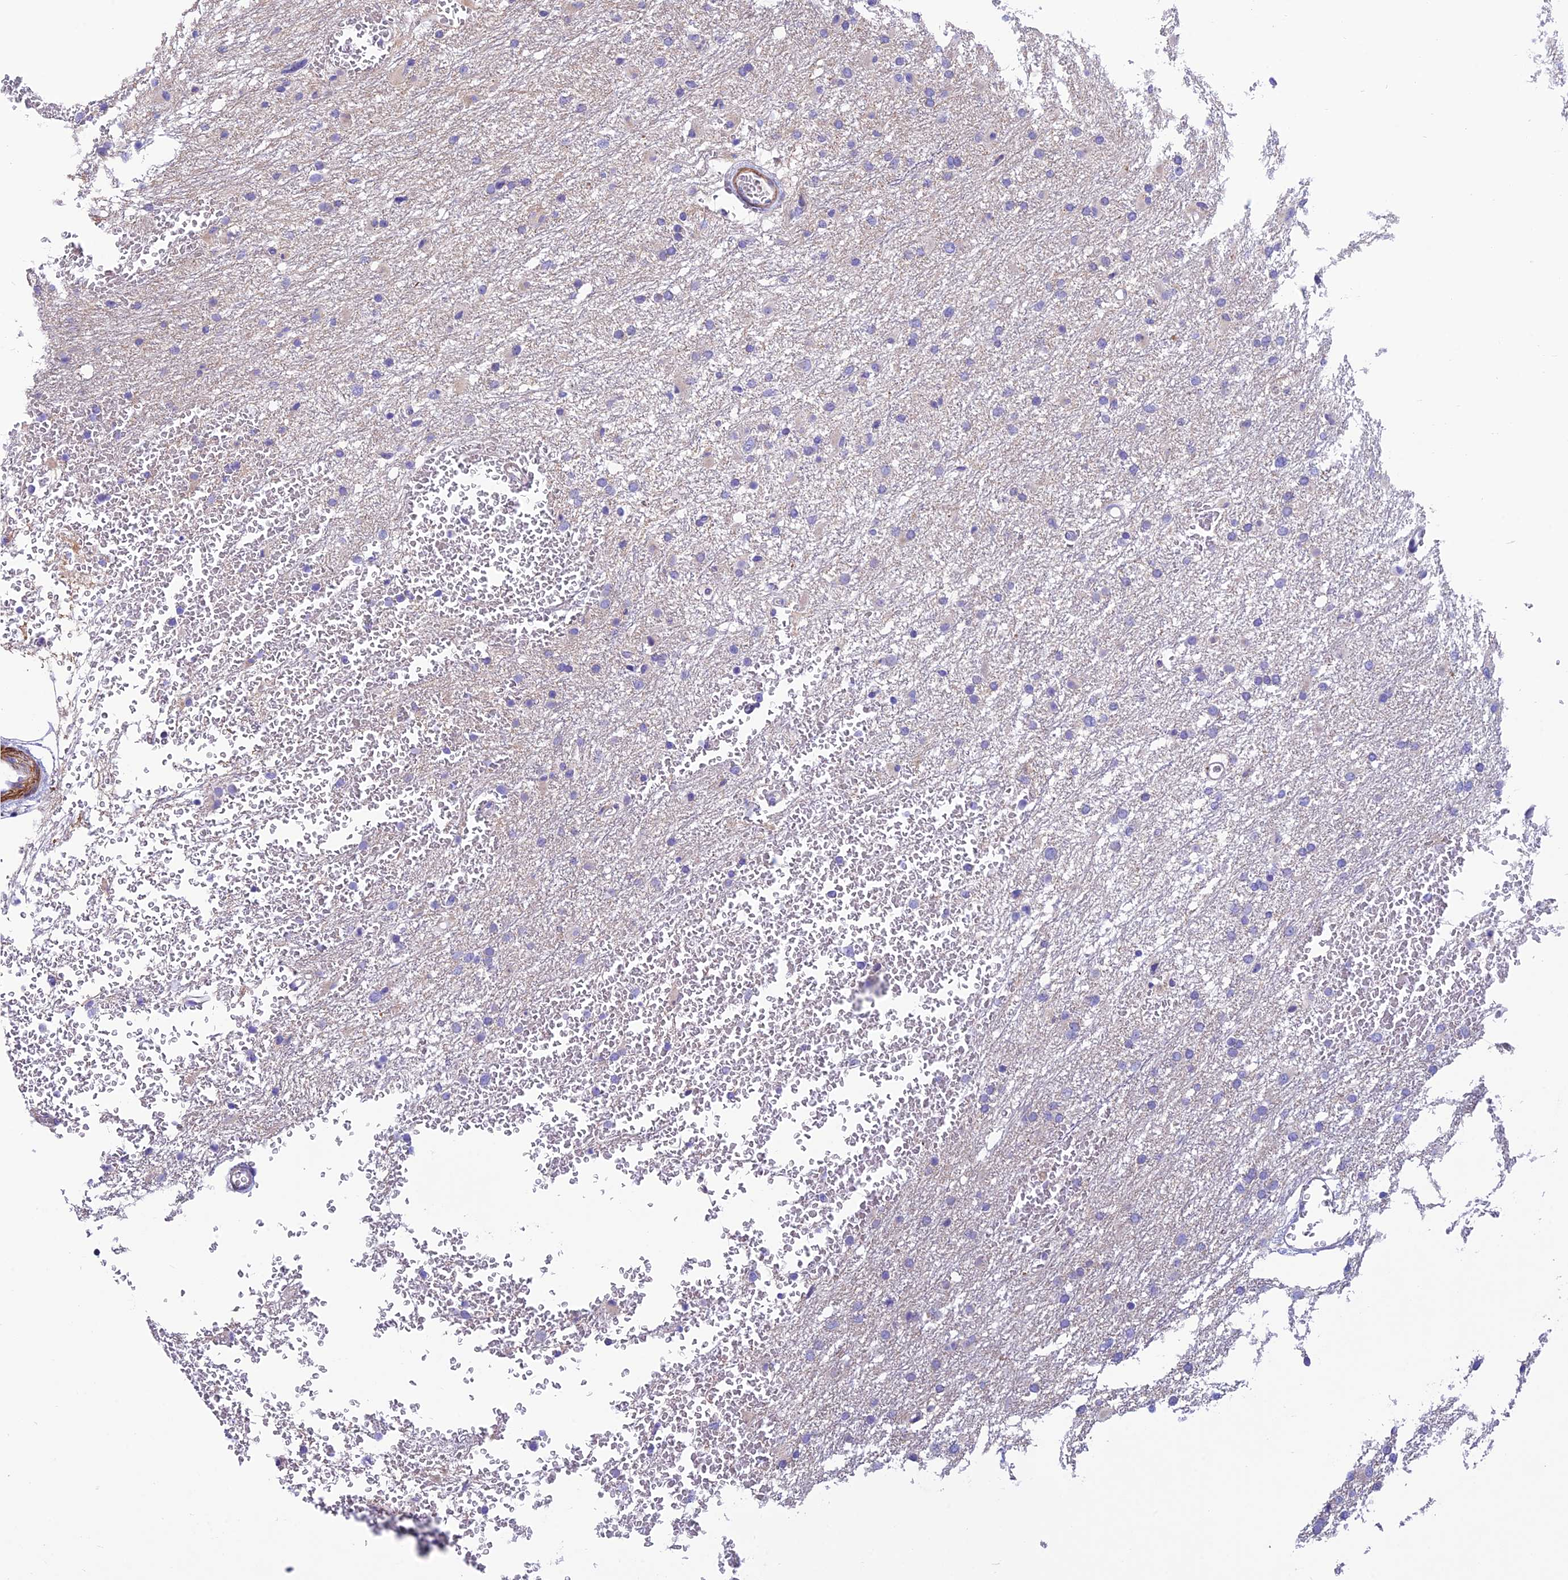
{"staining": {"intensity": "negative", "quantity": "none", "location": "none"}, "tissue": "glioma", "cell_type": "Tumor cells", "image_type": "cancer", "snomed": [{"axis": "morphology", "description": "Glioma, malignant, High grade"}, {"axis": "topography", "description": "Cerebral cortex"}], "caption": "A histopathology image of human glioma is negative for staining in tumor cells.", "gene": "FAM178B", "patient": {"sex": "female", "age": 36}}